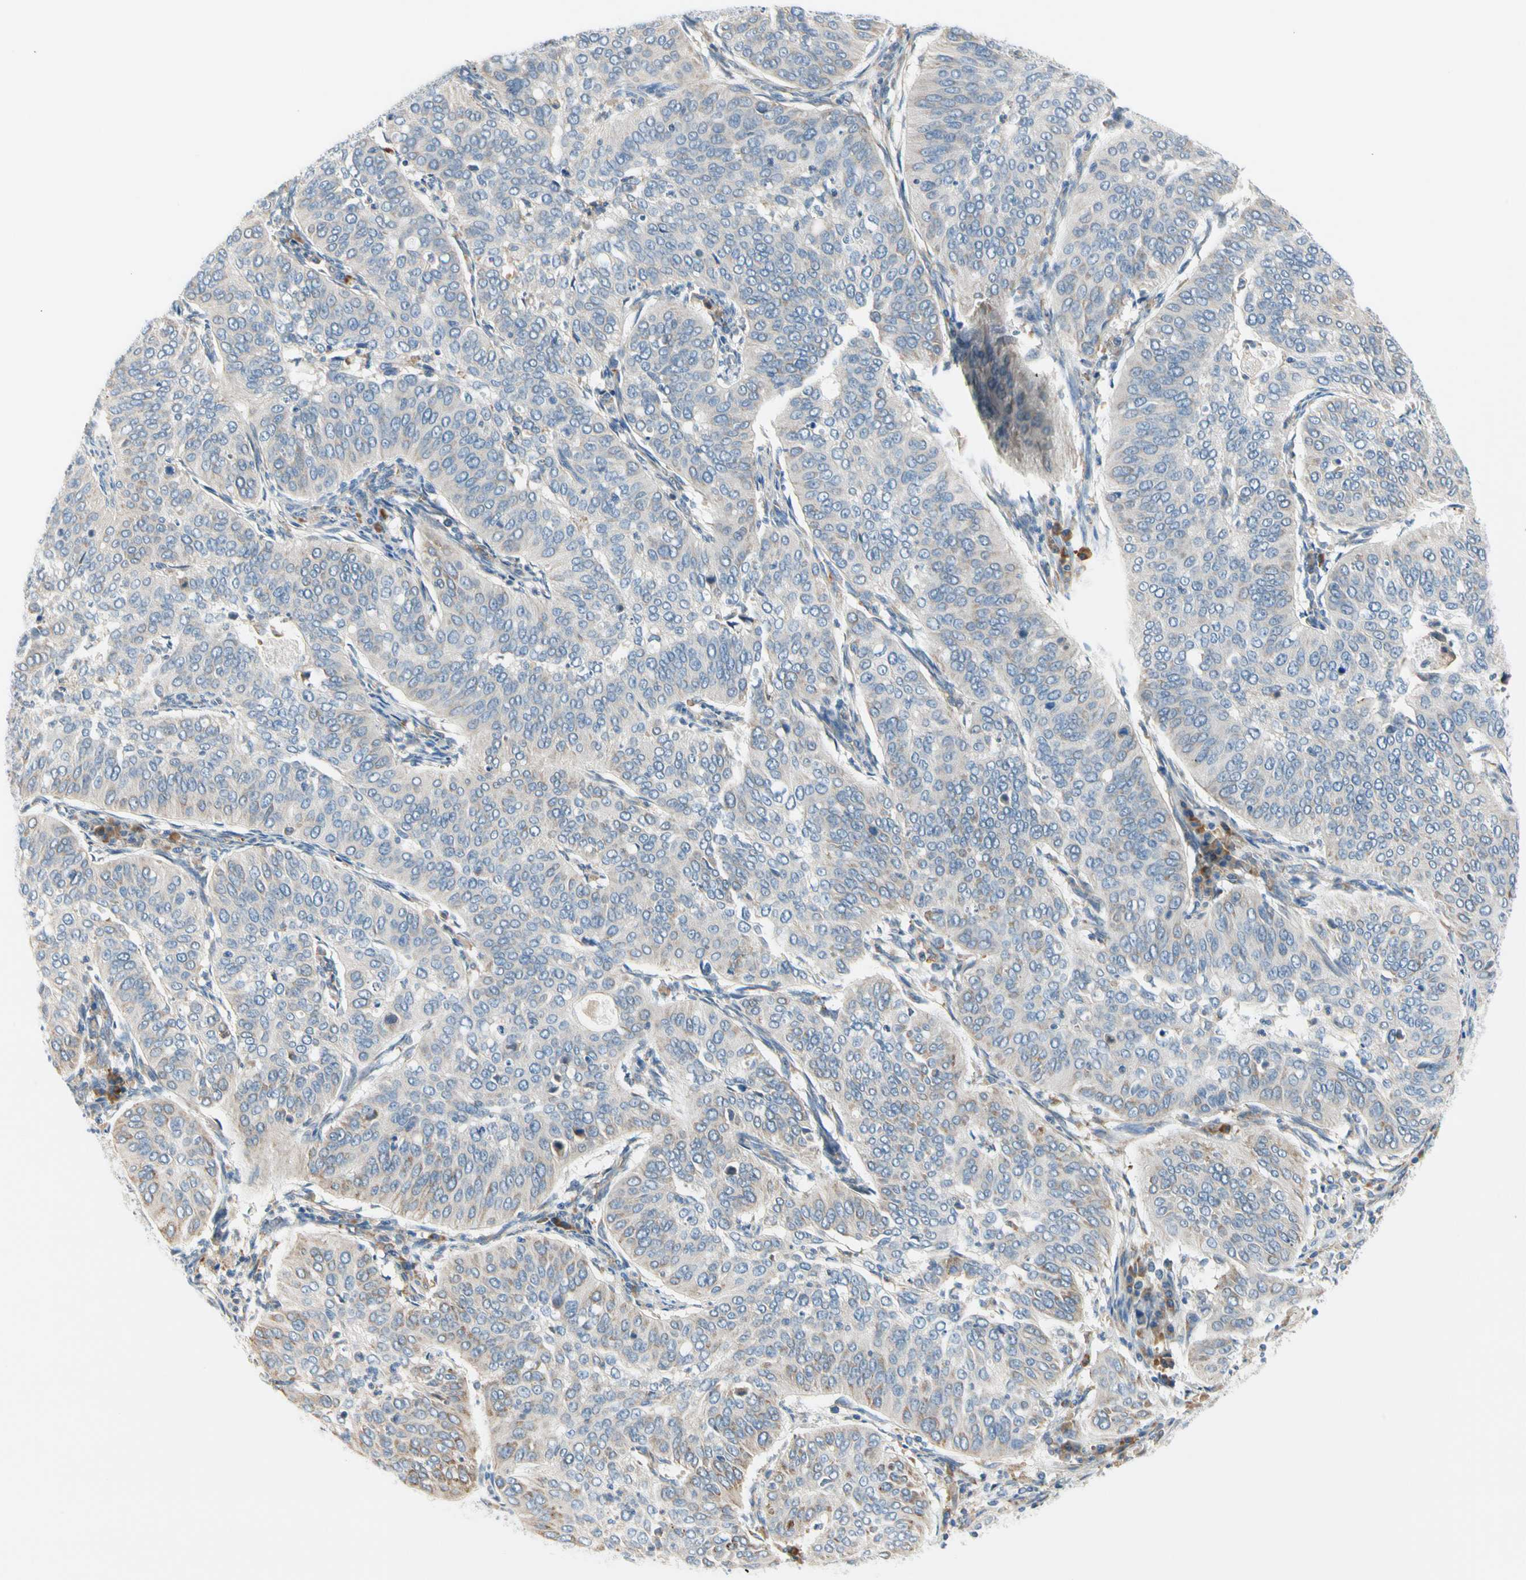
{"staining": {"intensity": "moderate", "quantity": "<25%", "location": "cytoplasmic/membranous"}, "tissue": "cervical cancer", "cell_type": "Tumor cells", "image_type": "cancer", "snomed": [{"axis": "morphology", "description": "Normal tissue, NOS"}, {"axis": "morphology", "description": "Squamous cell carcinoma, NOS"}, {"axis": "topography", "description": "Cervix"}], "caption": "The photomicrograph demonstrates staining of cervical cancer, revealing moderate cytoplasmic/membranous protein expression (brown color) within tumor cells.", "gene": "STXBP1", "patient": {"sex": "female", "age": 39}}